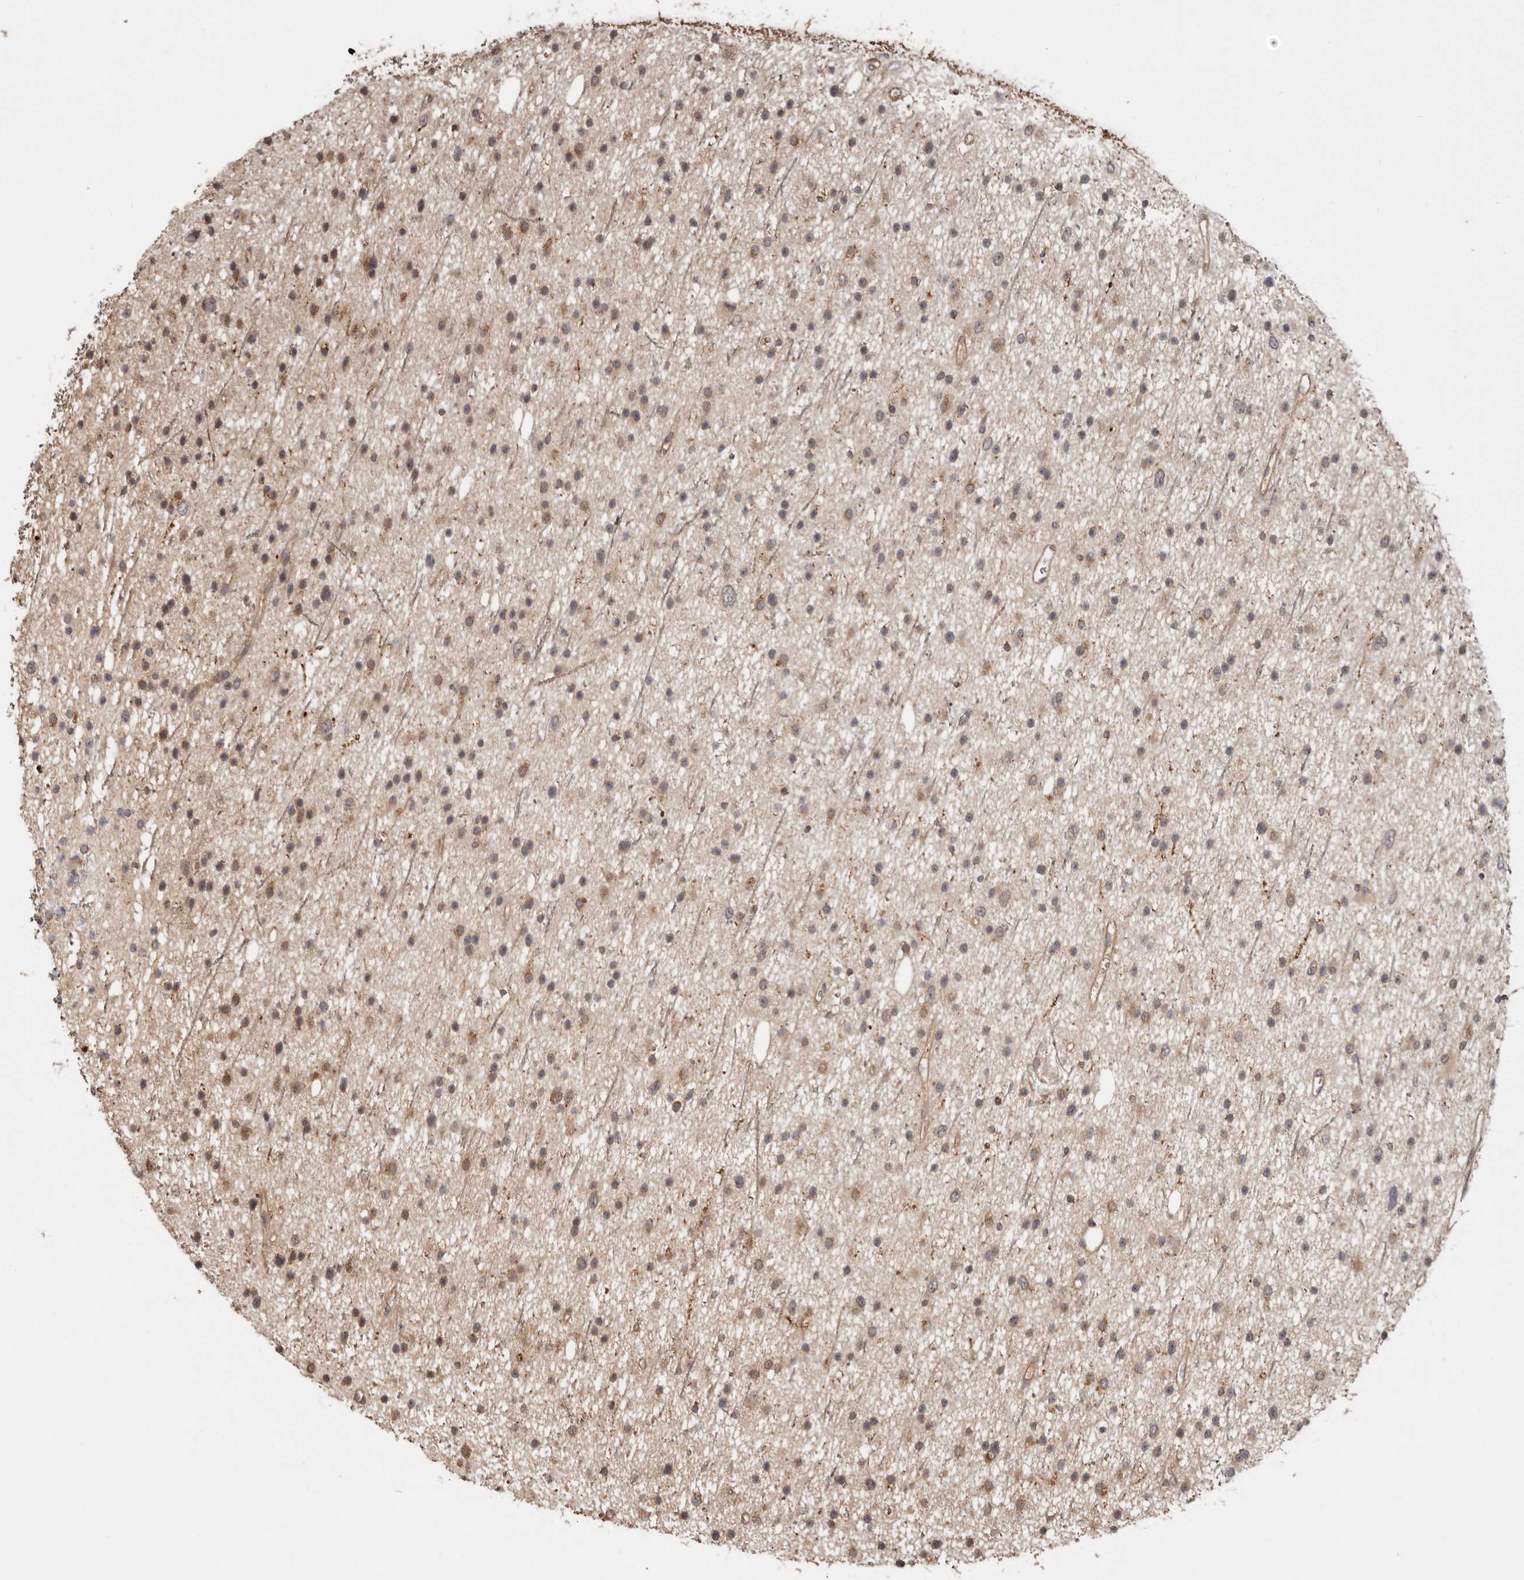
{"staining": {"intensity": "weak", "quantity": ">75%", "location": "cytoplasmic/membranous"}, "tissue": "glioma", "cell_type": "Tumor cells", "image_type": "cancer", "snomed": [{"axis": "morphology", "description": "Glioma, malignant, Low grade"}, {"axis": "topography", "description": "Cerebral cortex"}], "caption": "A brown stain highlights weak cytoplasmic/membranous staining of a protein in human malignant glioma (low-grade) tumor cells. (DAB IHC with brightfield microscopy, high magnification).", "gene": "RSPO2", "patient": {"sex": "female", "age": 39}}